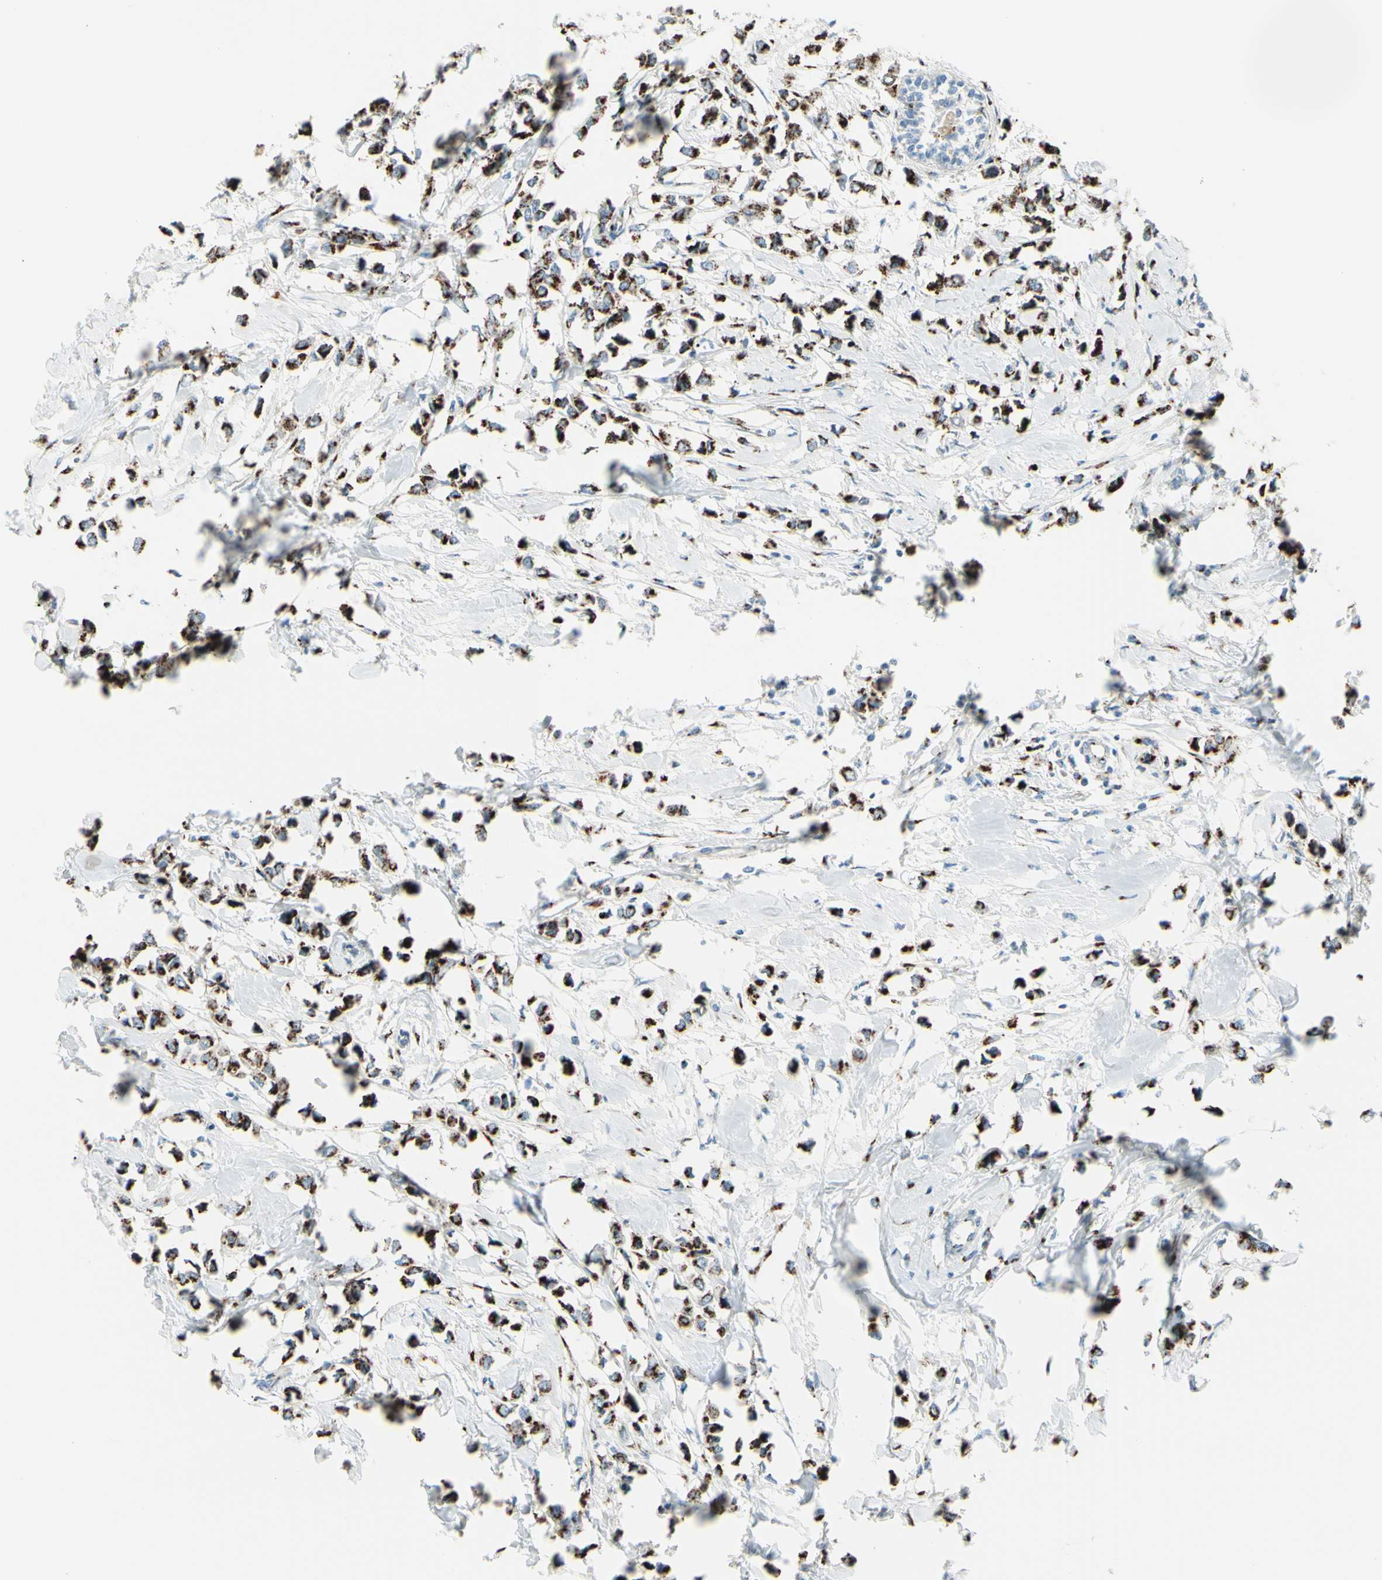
{"staining": {"intensity": "strong", "quantity": ">75%", "location": "cytoplasmic/membranous"}, "tissue": "breast cancer", "cell_type": "Tumor cells", "image_type": "cancer", "snomed": [{"axis": "morphology", "description": "Lobular carcinoma"}, {"axis": "topography", "description": "Breast"}], "caption": "Human lobular carcinoma (breast) stained with a protein marker exhibits strong staining in tumor cells.", "gene": "B4GALT1", "patient": {"sex": "female", "age": 51}}